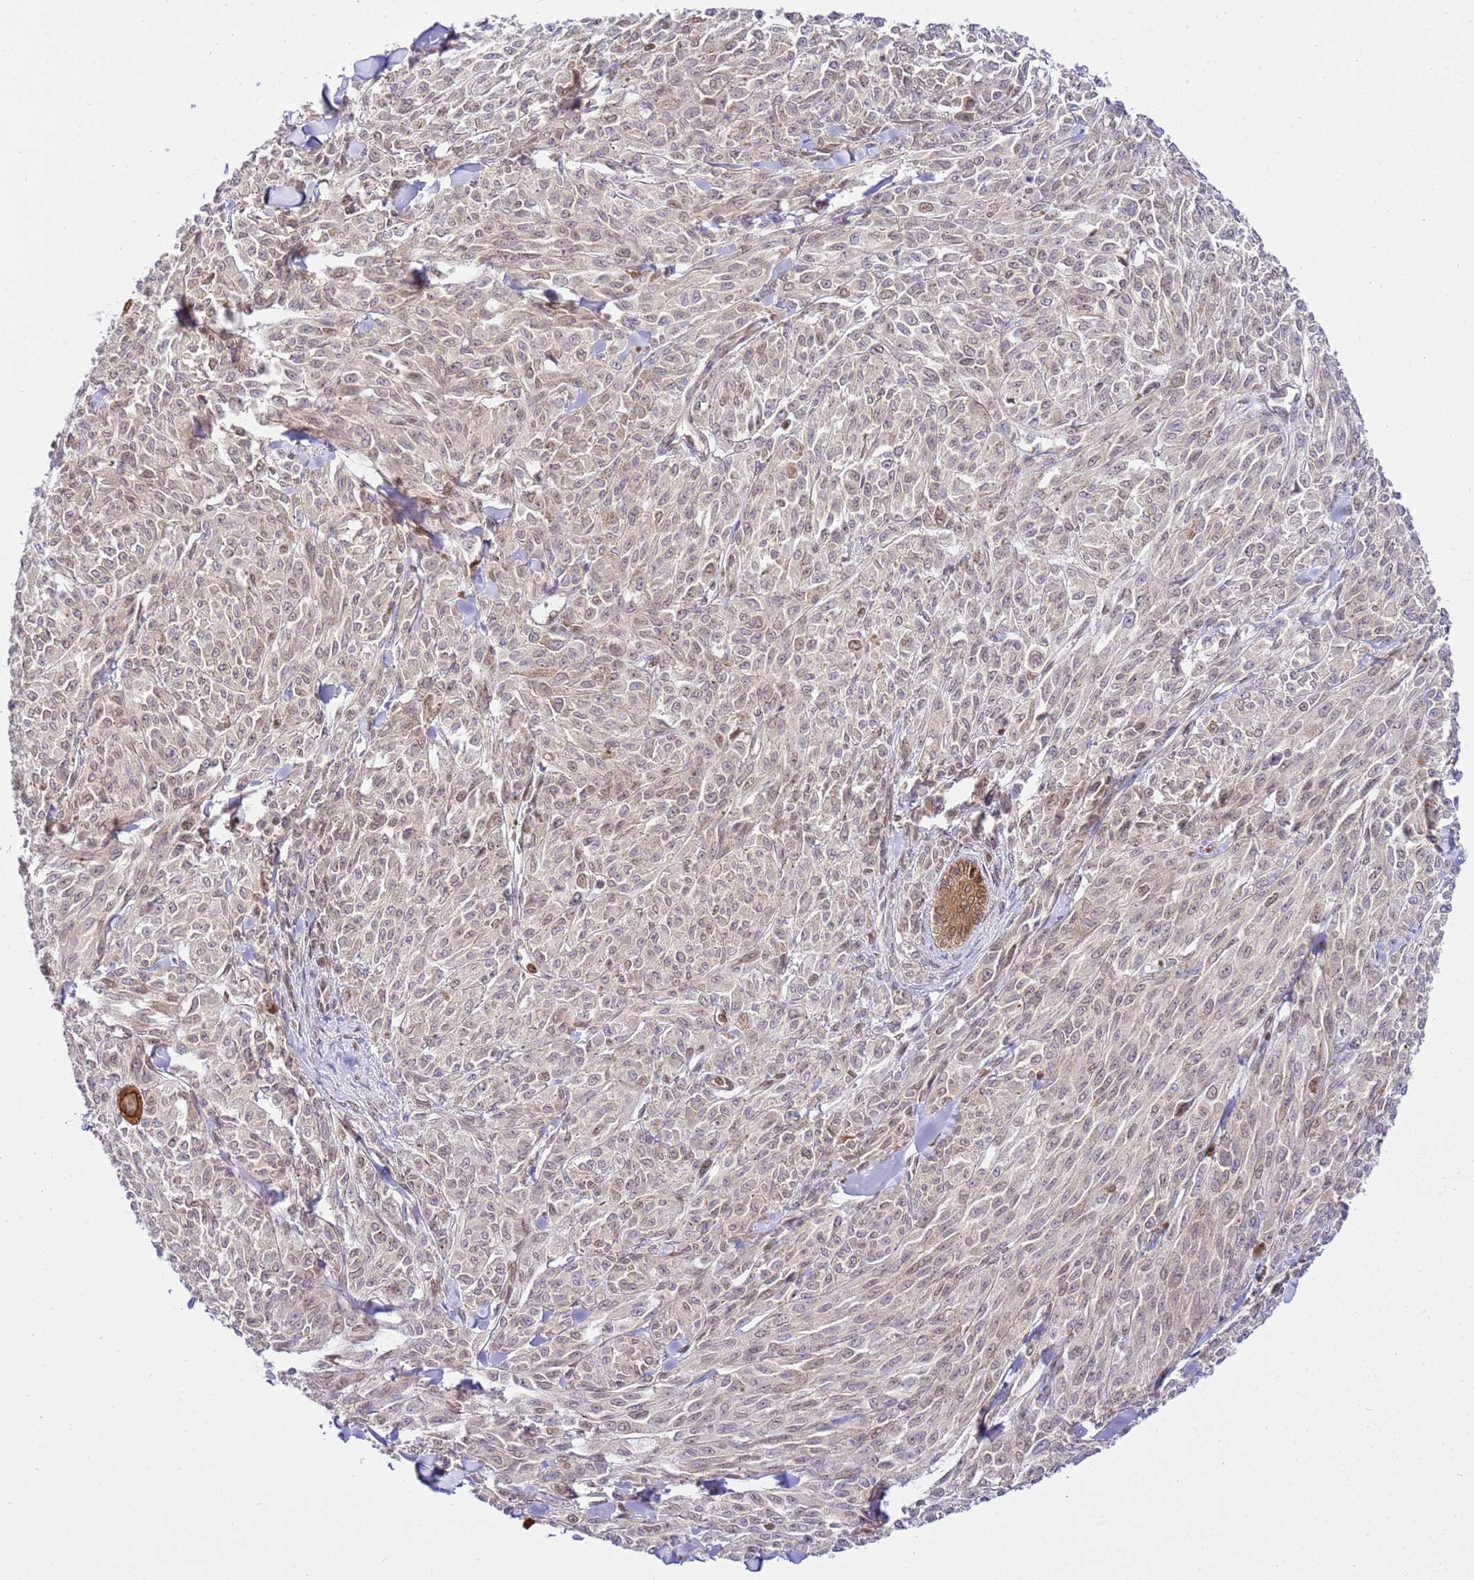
{"staining": {"intensity": "negative", "quantity": "none", "location": "none"}, "tissue": "melanoma", "cell_type": "Tumor cells", "image_type": "cancer", "snomed": [{"axis": "morphology", "description": "Malignant melanoma, NOS"}, {"axis": "topography", "description": "Skin"}], "caption": "IHC micrograph of melanoma stained for a protein (brown), which shows no staining in tumor cells. The staining was performed using DAB to visualize the protein expression in brown, while the nuclei were stained in blue with hematoxylin (Magnification: 20x).", "gene": "TRIM37", "patient": {"sex": "female", "age": 52}}